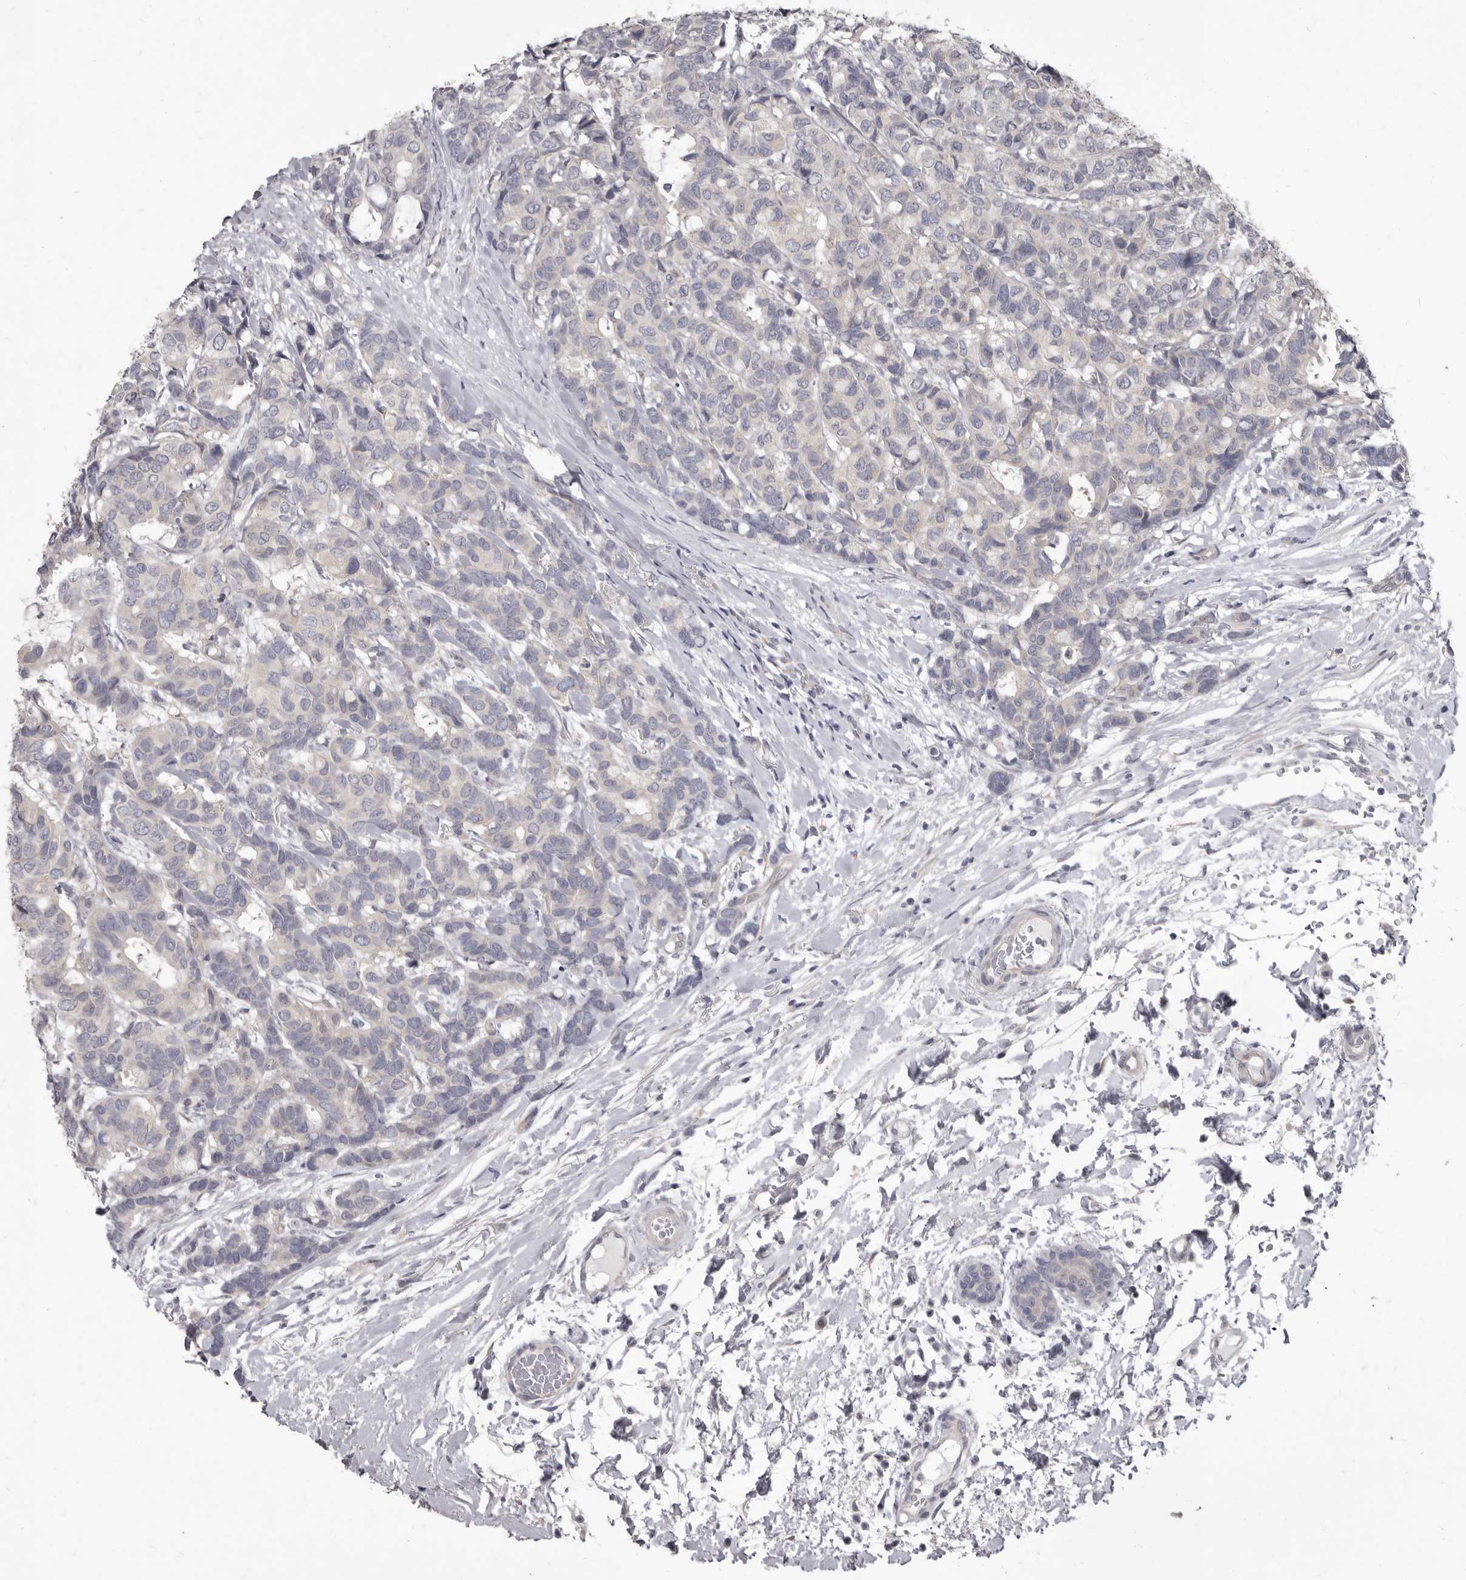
{"staining": {"intensity": "negative", "quantity": "none", "location": "none"}, "tissue": "breast cancer", "cell_type": "Tumor cells", "image_type": "cancer", "snomed": [{"axis": "morphology", "description": "Duct carcinoma"}, {"axis": "topography", "description": "Breast"}], "caption": "High power microscopy histopathology image of an immunohistochemistry micrograph of breast cancer (invasive ductal carcinoma), revealing no significant staining in tumor cells.", "gene": "GSK3B", "patient": {"sex": "female", "age": 87}}